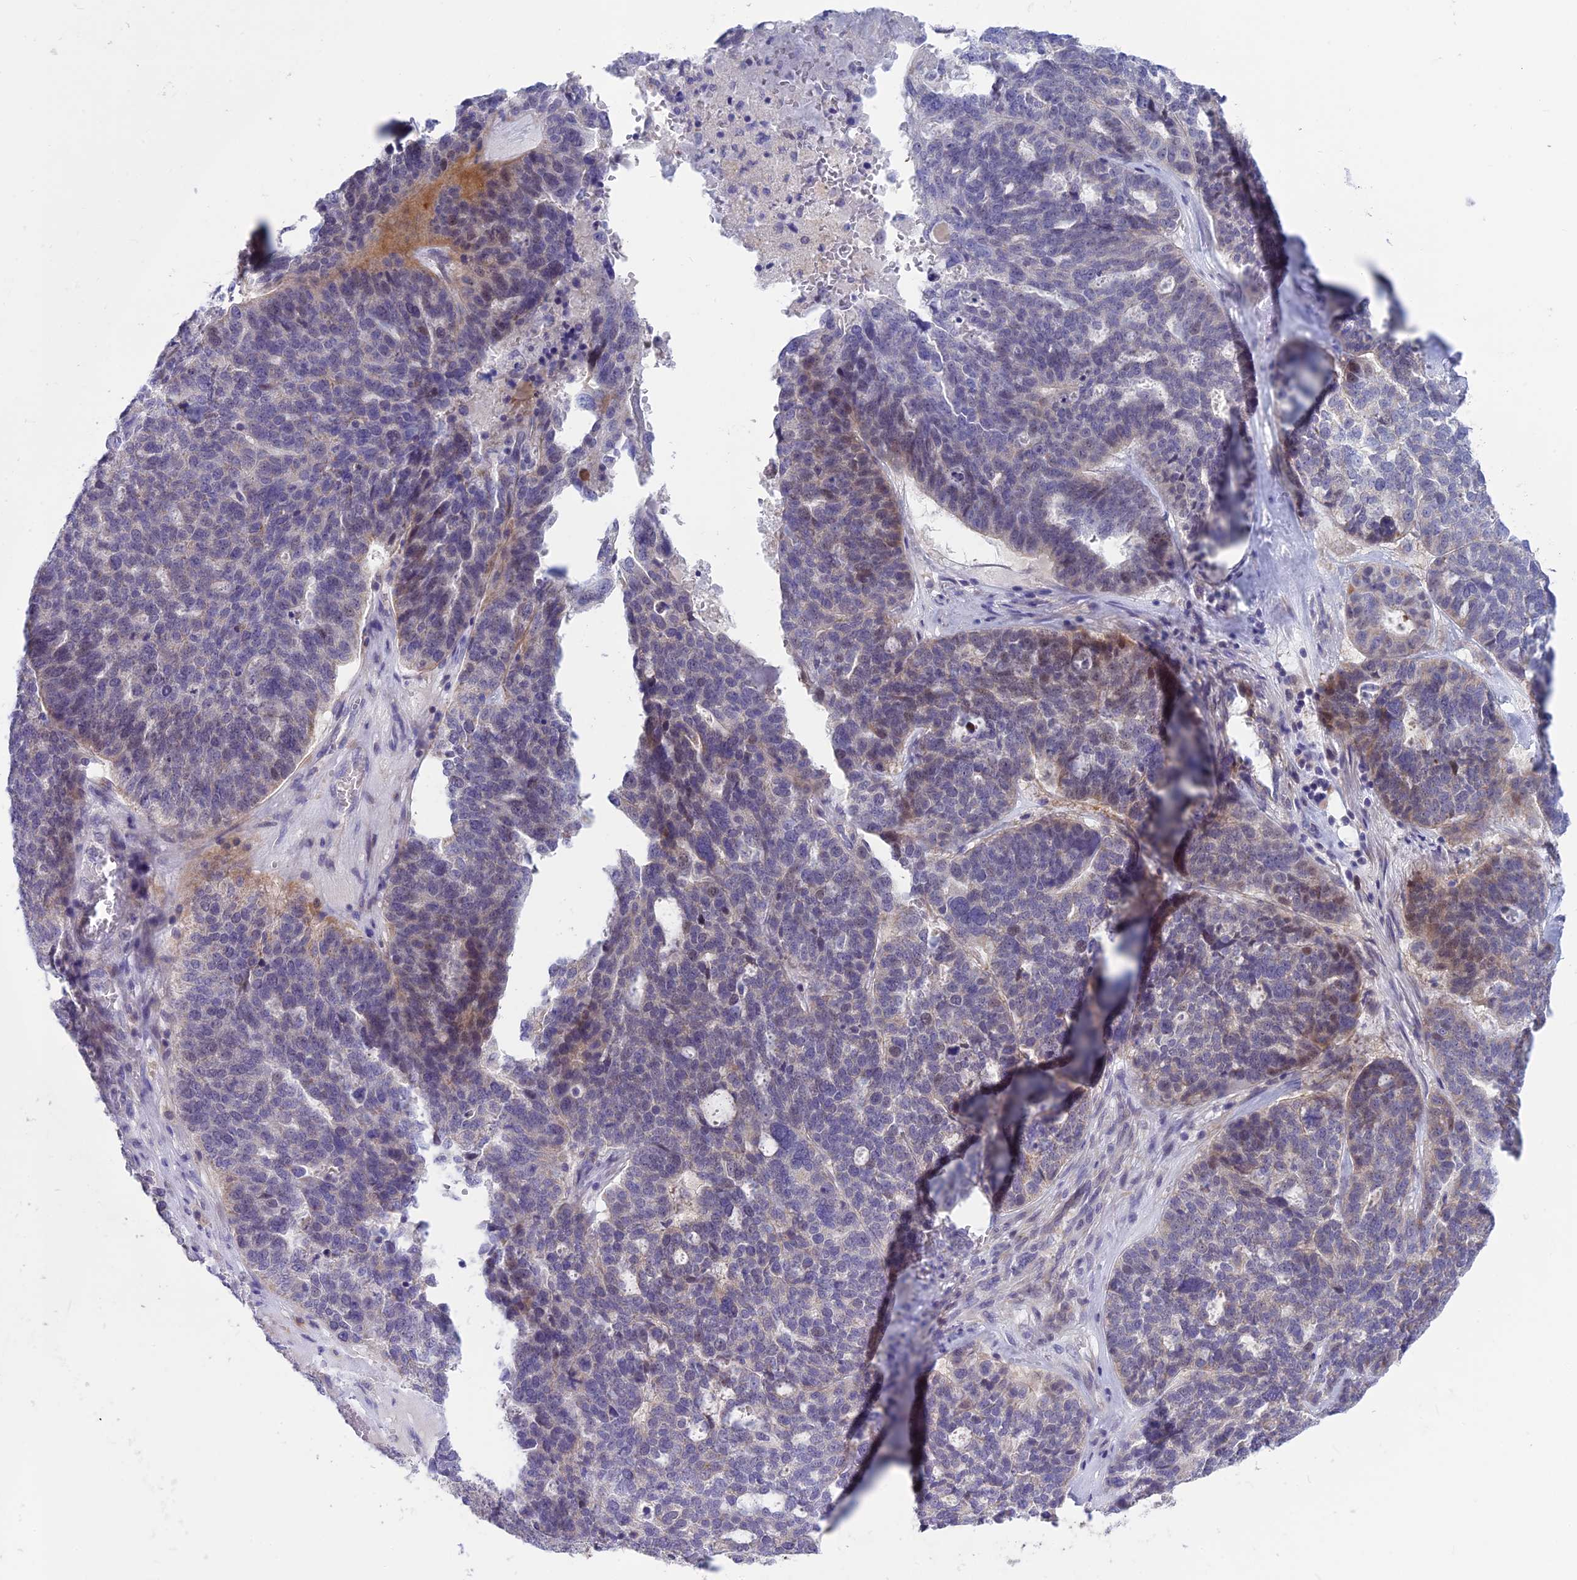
{"staining": {"intensity": "weak", "quantity": "<25%", "location": "nuclear"}, "tissue": "ovarian cancer", "cell_type": "Tumor cells", "image_type": "cancer", "snomed": [{"axis": "morphology", "description": "Cystadenocarcinoma, serous, NOS"}, {"axis": "topography", "description": "Ovary"}], "caption": "DAB immunohistochemical staining of ovarian cancer (serous cystadenocarcinoma) demonstrates no significant positivity in tumor cells.", "gene": "SNTN", "patient": {"sex": "female", "age": 59}}